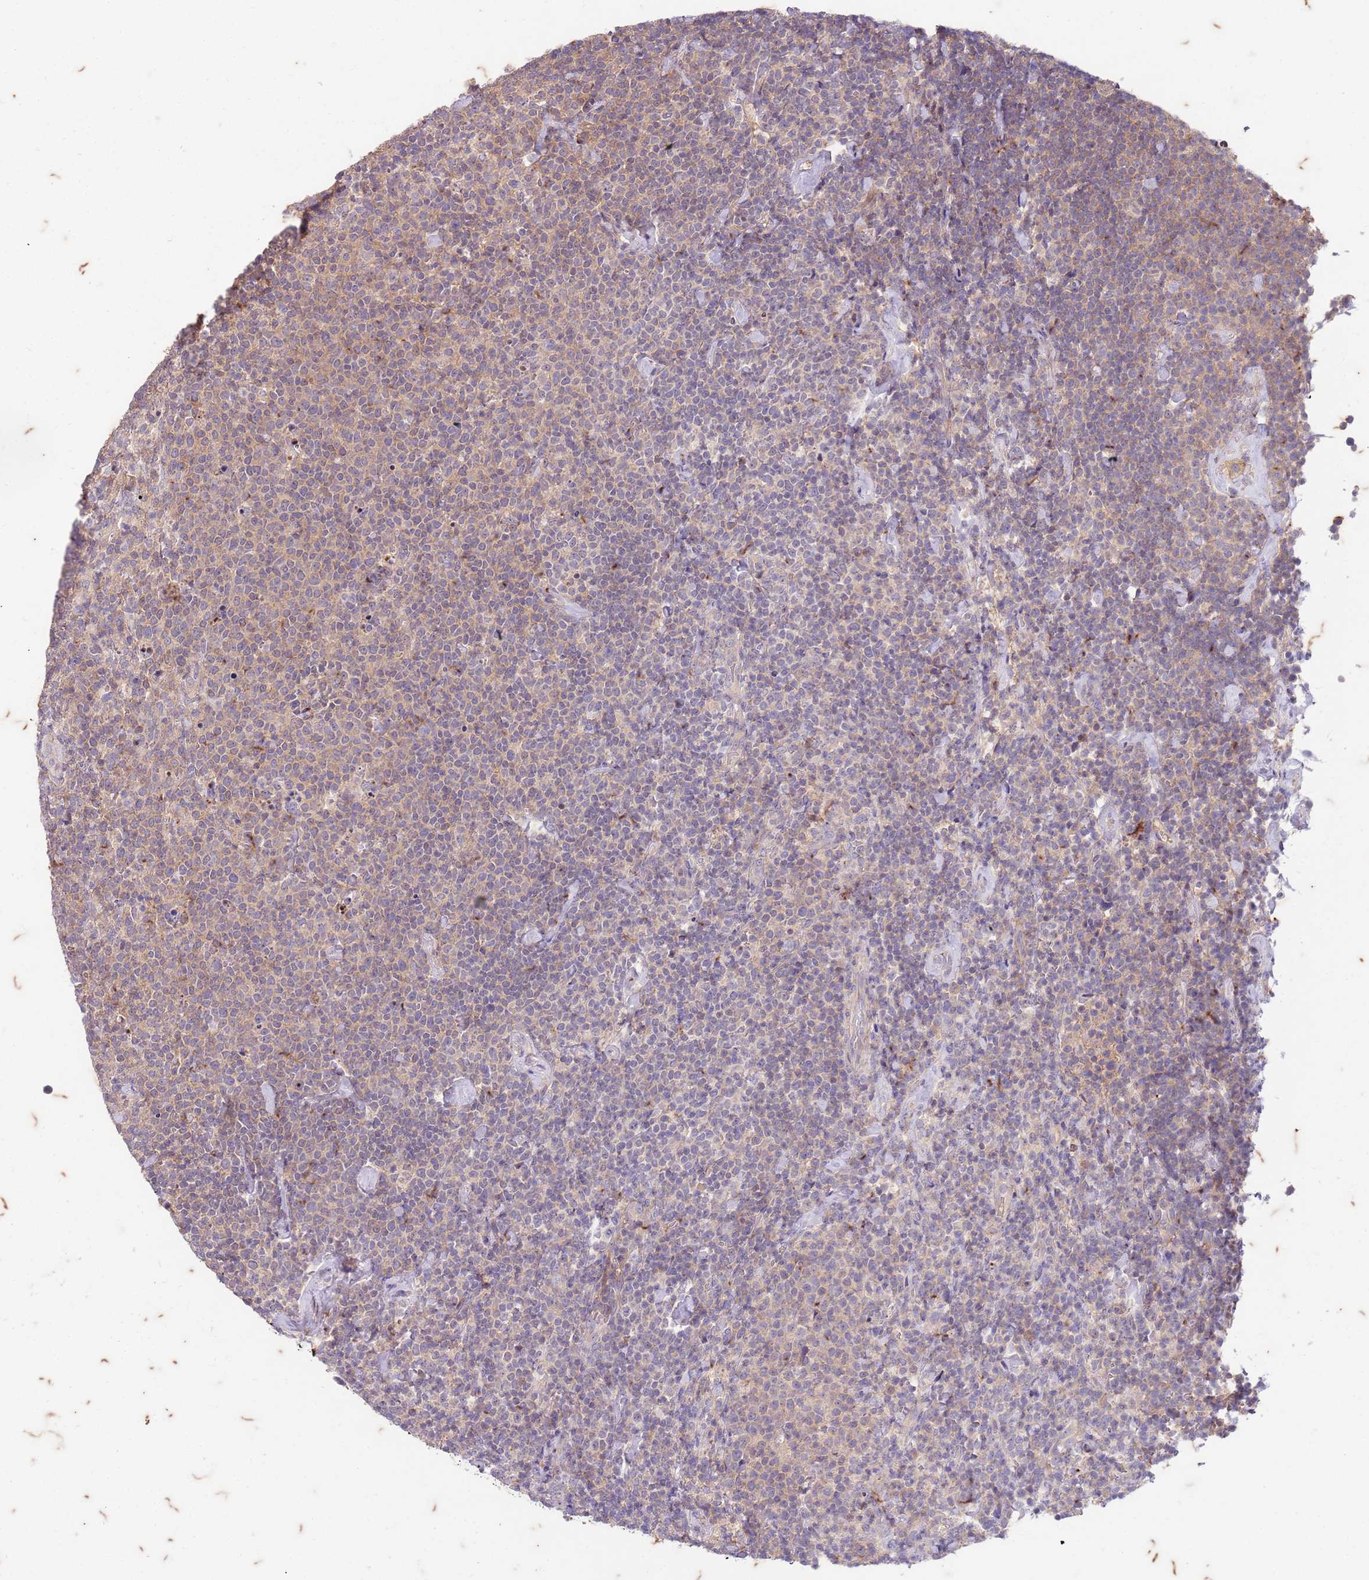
{"staining": {"intensity": "weak", "quantity": "25%-75%", "location": "cytoplasmic/membranous"}, "tissue": "lymphoma", "cell_type": "Tumor cells", "image_type": "cancer", "snomed": [{"axis": "morphology", "description": "Malignant lymphoma, non-Hodgkin's type, High grade"}, {"axis": "topography", "description": "Lymph node"}], "caption": "Malignant lymphoma, non-Hodgkin's type (high-grade) tissue exhibits weak cytoplasmic/membranous staining in about 25%-75% of tumor cells (Stains: DAB (3,3'-diaminobenzidine) in brown, nuclei in blue, Microscopy: brightfield microscopy at high magnification).", "gene": "RAPGEF3", "patient": {"sex": "male", "age": 61}}